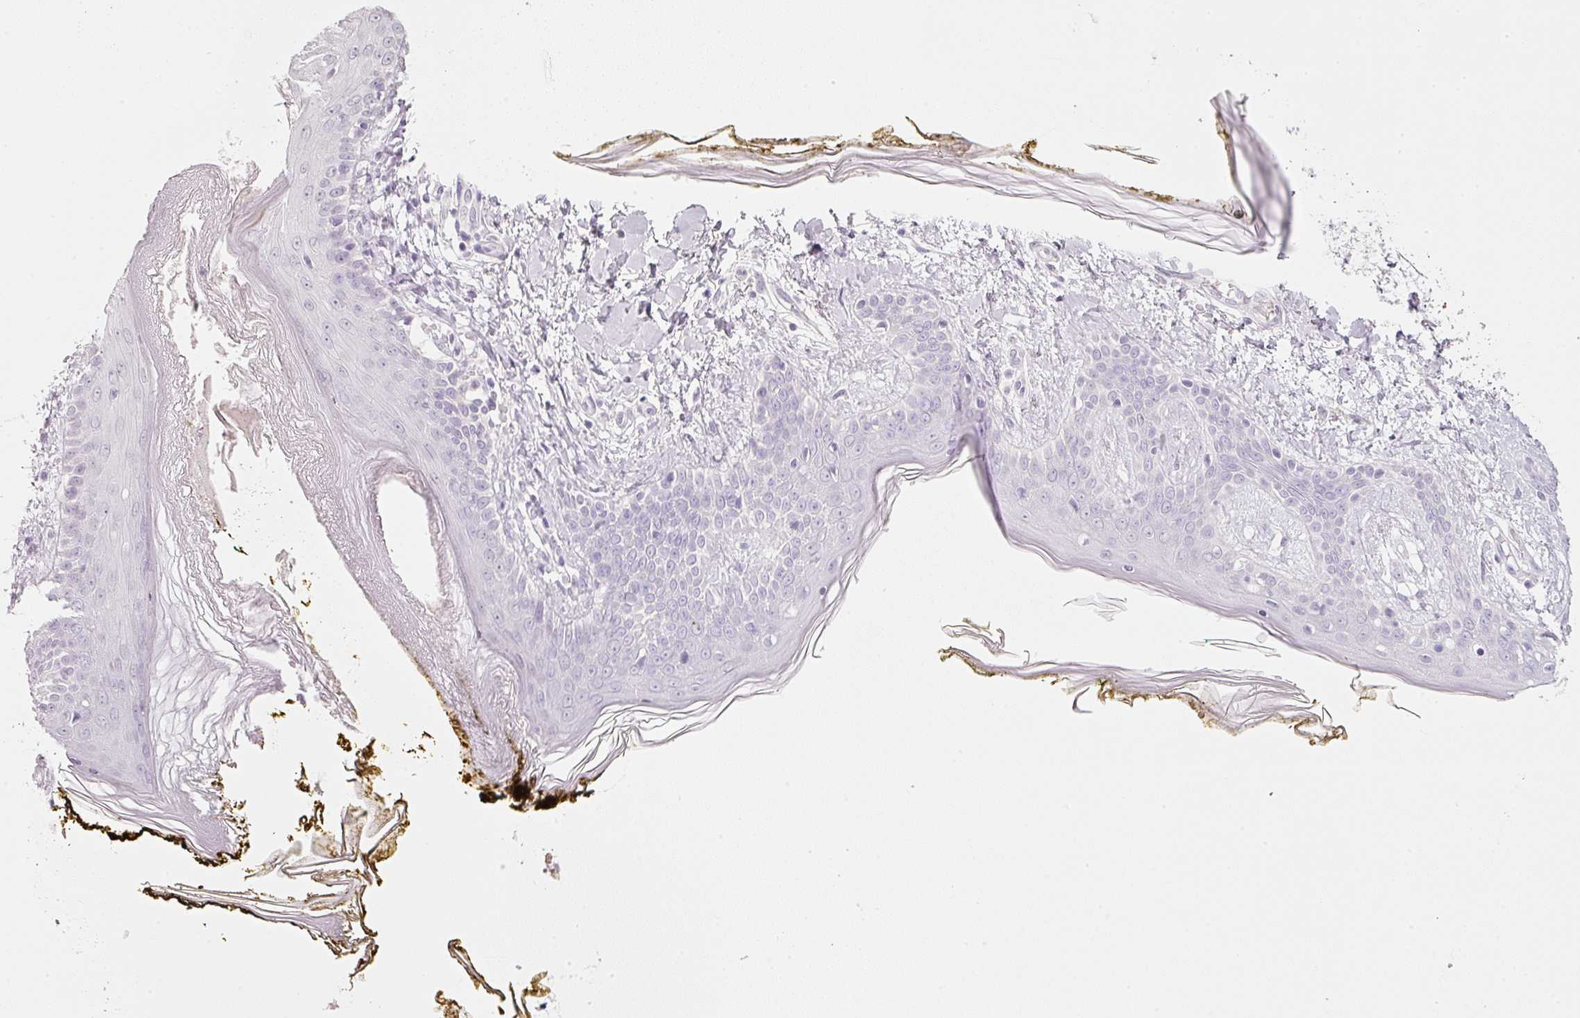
{"staining": {"intensity": "negative", "quantity": "none", "location": "none"}, "tissue": "skin", "cell_type": "Fibroblasts", "image_type": "normal", "snomed": [{"axis": "morphology", "description": "Normal tissue, NOS"}, {"axis": "topography", "description": "Skin"}], "caption": "Immunohistochemistry micrograph of unremarkable skin: skin stained with DAB (3,3'-diaminobenzidine) shows no significant protein positivity in fibroblasts.", "gene": "ENSG00000206549", "patient": {"sex": "female", "age": 34}}